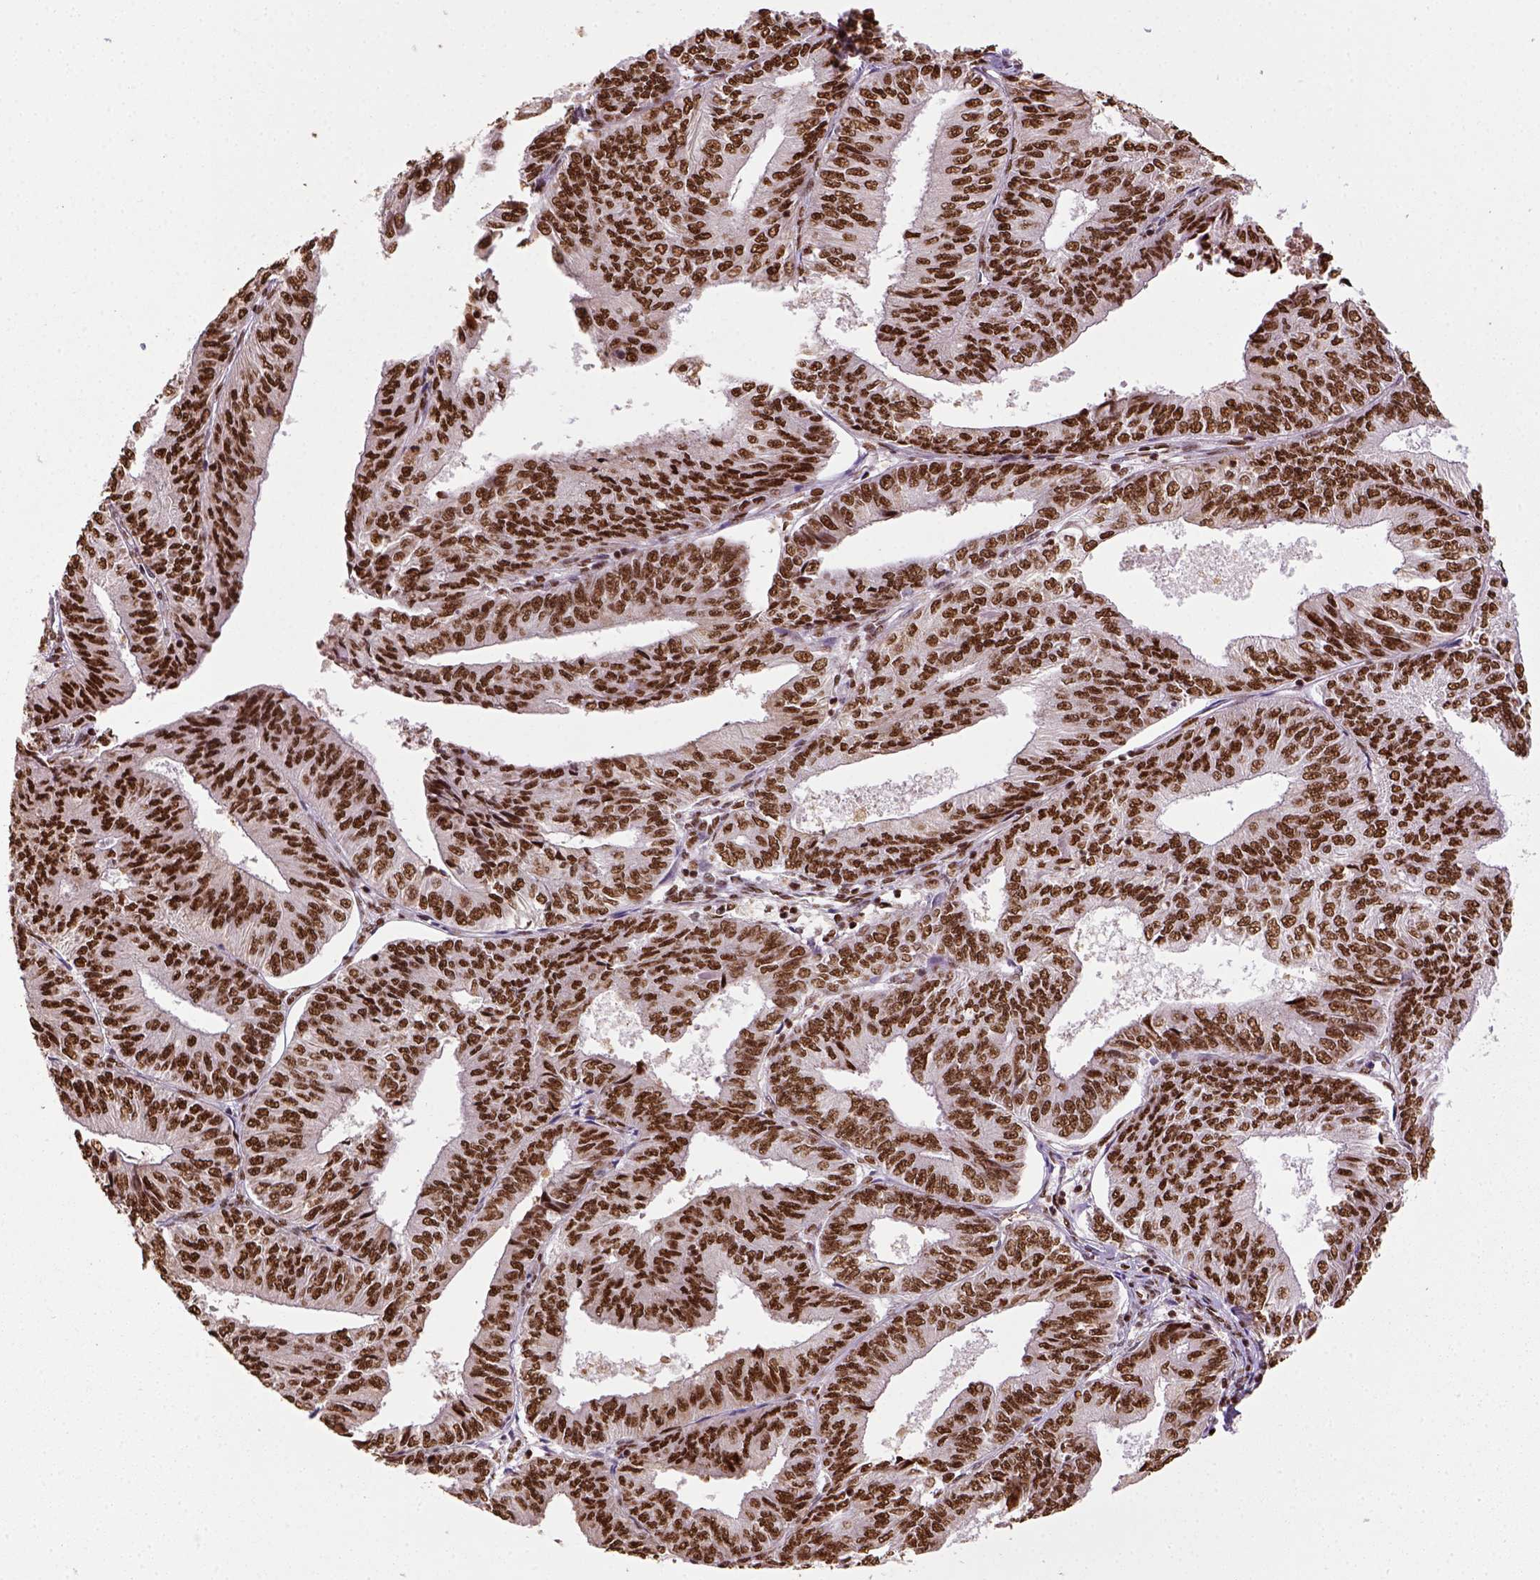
{"staining": {"intensity": "strong", "quantity": ">75%", "location": "nuclear"}, "tissue": "endometrial cancer", "cell_type": "Tumor cells", "image_type": "cancer", "snomed": [{"axis": "morphology", "description": "Adenocarcinoma, NOS"}, {"axis": "topography", "description": "Endometrium"}], "caption": "High-magnification brightfield microscopy of adenocarcinoma (endometrial) stained with DAB (brown) and counterstained with hematoxylin (blue). tumor cells exhibit strong nuclear positivity is present in about>75% of cells.", "gene": "CCAR1", "patient": {"sex": "female", "age": 58}}